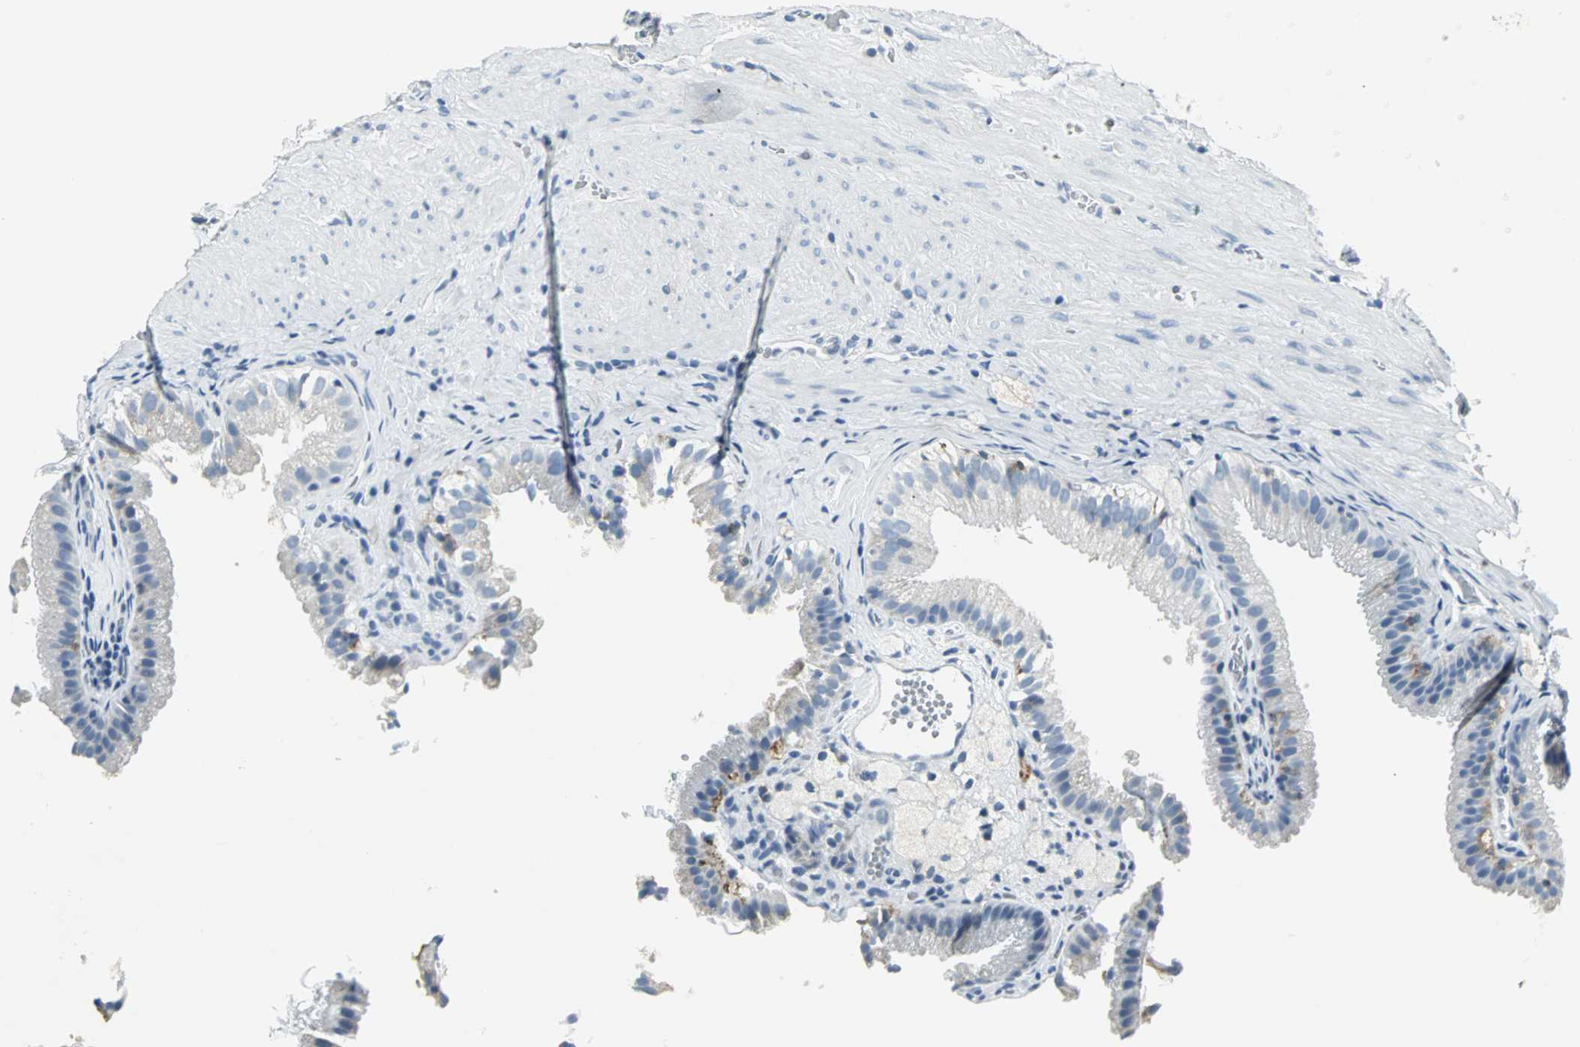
{"staining": {"intensity": "negative", "quantity": "none", "location": "none"}, "tissue": "gallbladder", "cell_type": "Glandular cells", "image_type": "normal", "snomed": [{"axis": "morphology", "description": "Normal tissue, NOS"}, {"axis": "topography", "description": "Gallbladder"}], "caption": "Immunohistochemical staining of benign human gallbladder demonstrates no significant expression in glandular cells. (Immunohistochemistry, brightfield microscopy, high magnification).", "gene": "SLC2A5", "patient": {"sex": "female", "age": 24}}